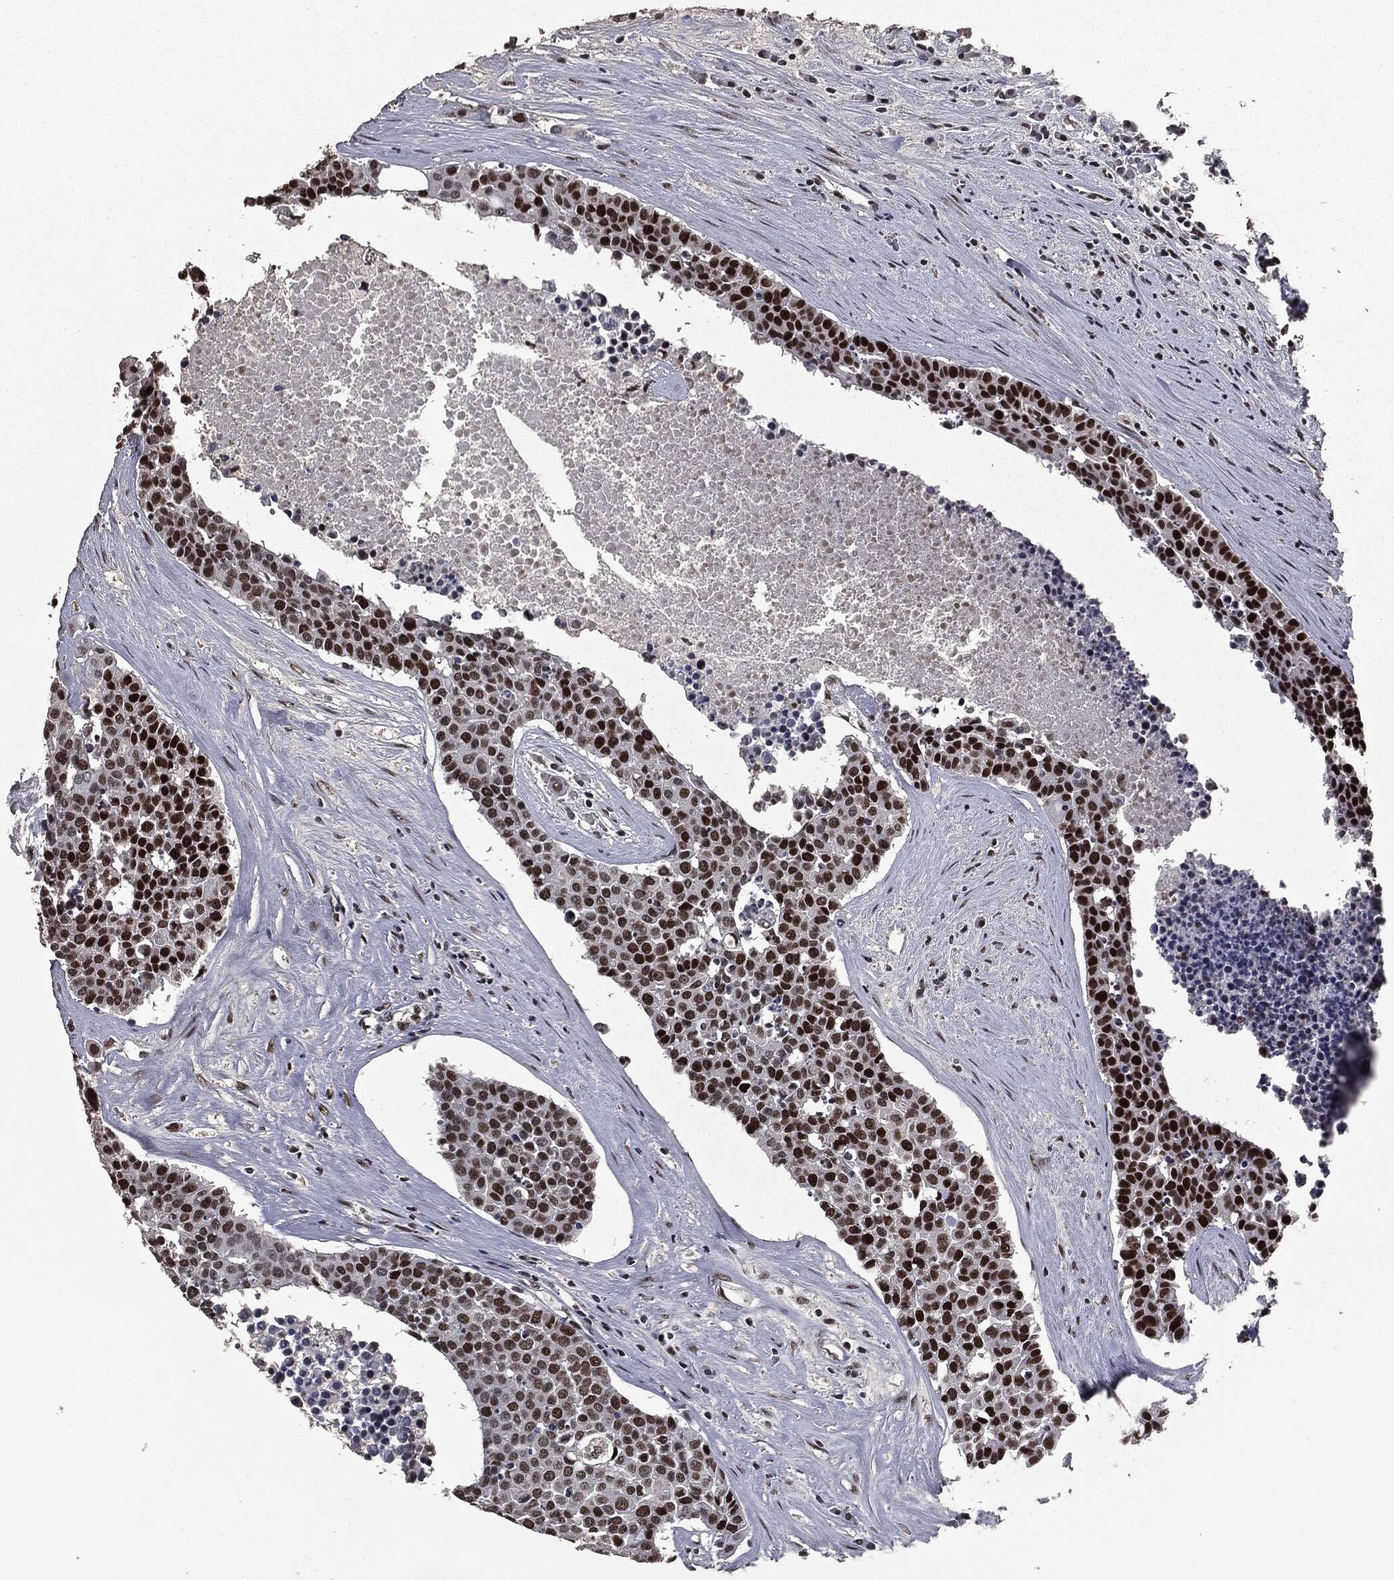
{"staining": {"intensity": "strong", "quantity": ">75%", "location": "nuclear"}, "tissue": "carcinoid", "cell_type": "Tumor cells", "image_type": "cancer", "snomed": [{"axis": "morphology", "description": "Carcinoid, malignant, NOS"}, {"axis": "topography", "description": "Colon"}], "caption": "There is high levels of strong nuclear positivity in tumor cells of carcinoid (malignant), as demonstrated by immunohistochemical staining (brown color).", "gene": "MSH2", "patient": {"sex": "male", "age": 81}}